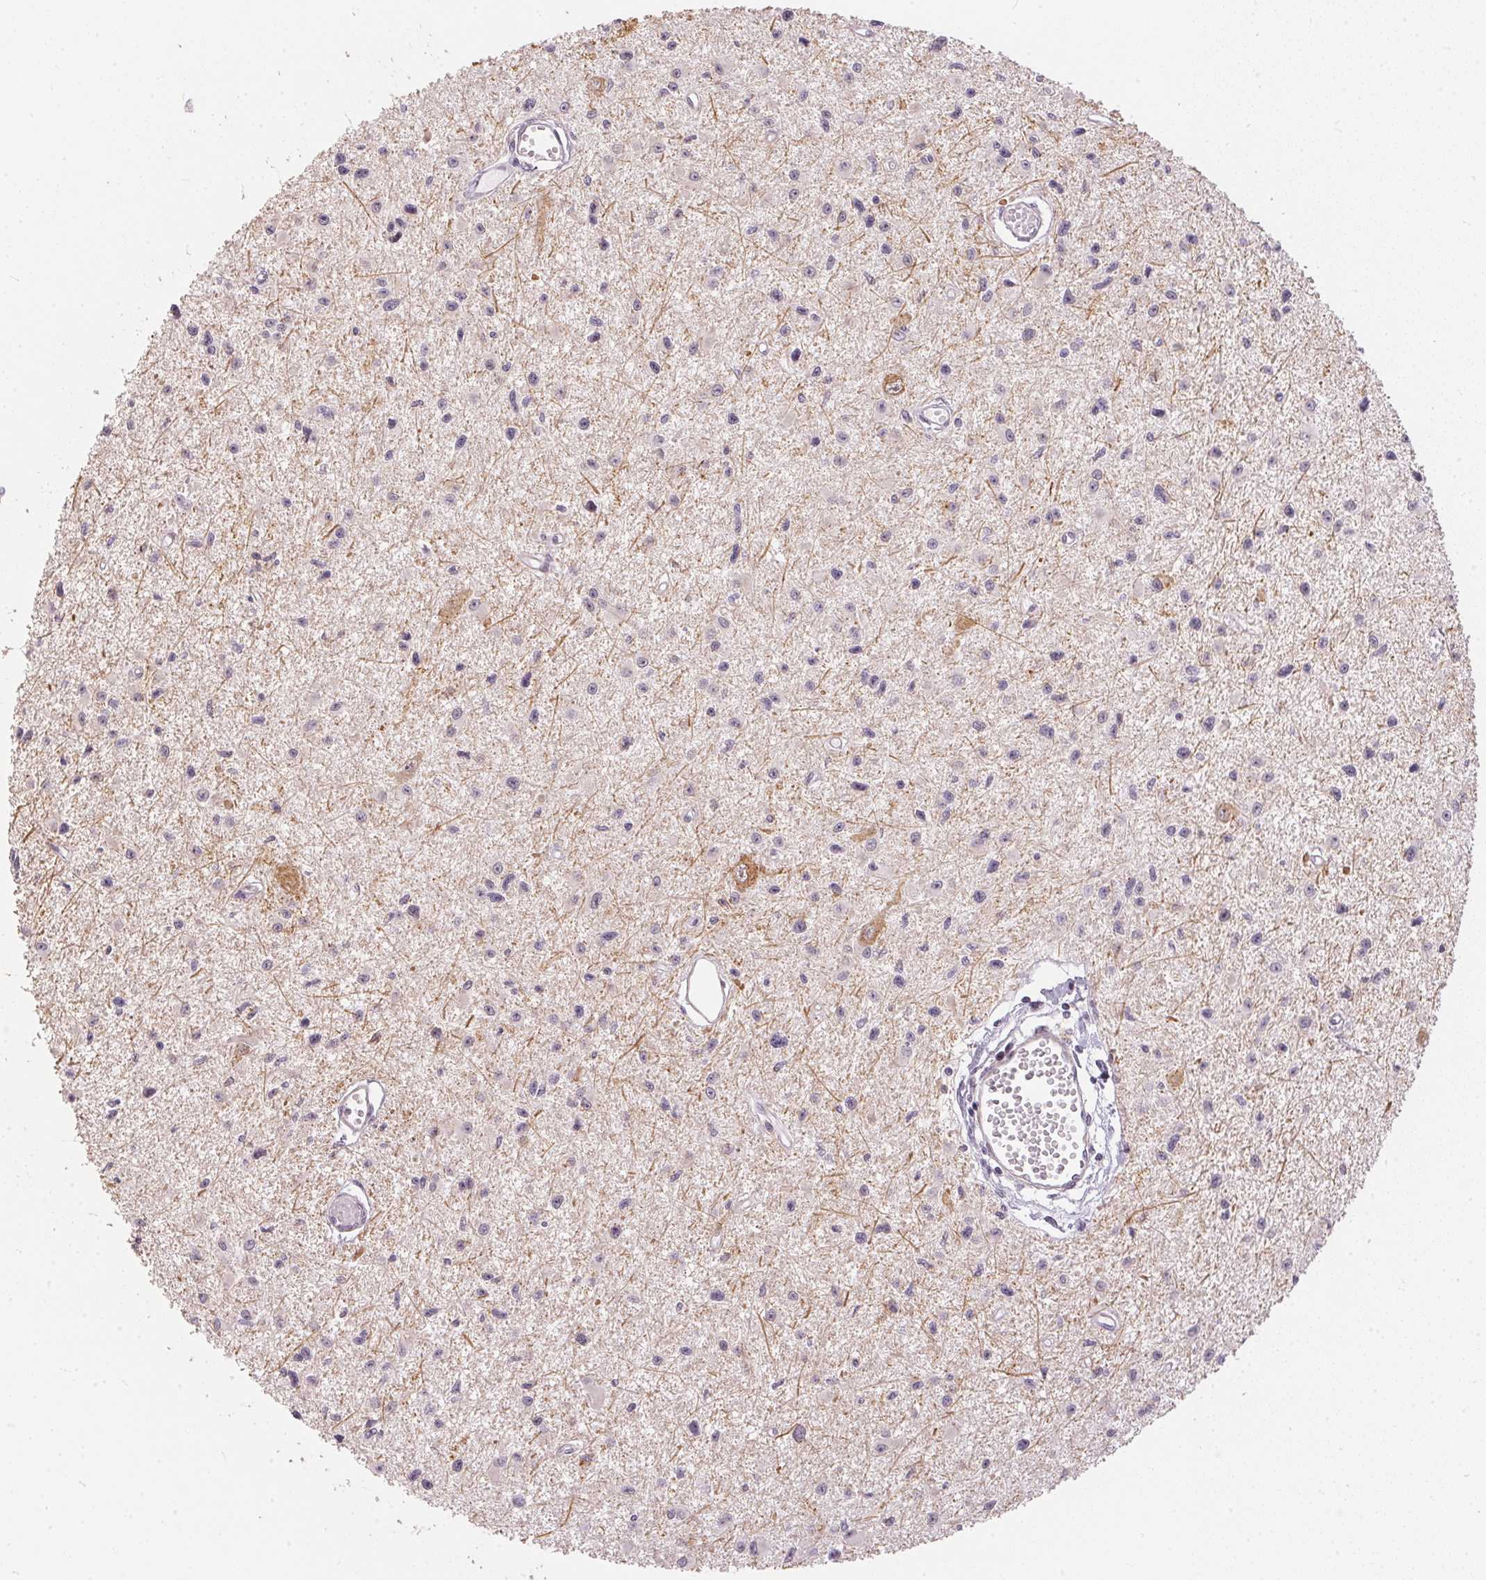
{"staining": {"intensity": "negative", "quantity": "none", "location": "none"}, "tissue": "glioma", "cell_type": "Tumor cells", "image_type": "cancer", "snomed": [{"axis": "morphology", "description": "Glioma, malignant, High grade"}, {"axis": "topography", "description": "Brain"}], "caption": "There is no significant staining in tumor cells of high-grade glioma (malignant). The staining is performed using DAB brown chromogen with nuclei counter-stained in using hematoxylin.", "gene": "GDAP1L1", "patient": {"sex": "male", "age": 54}}